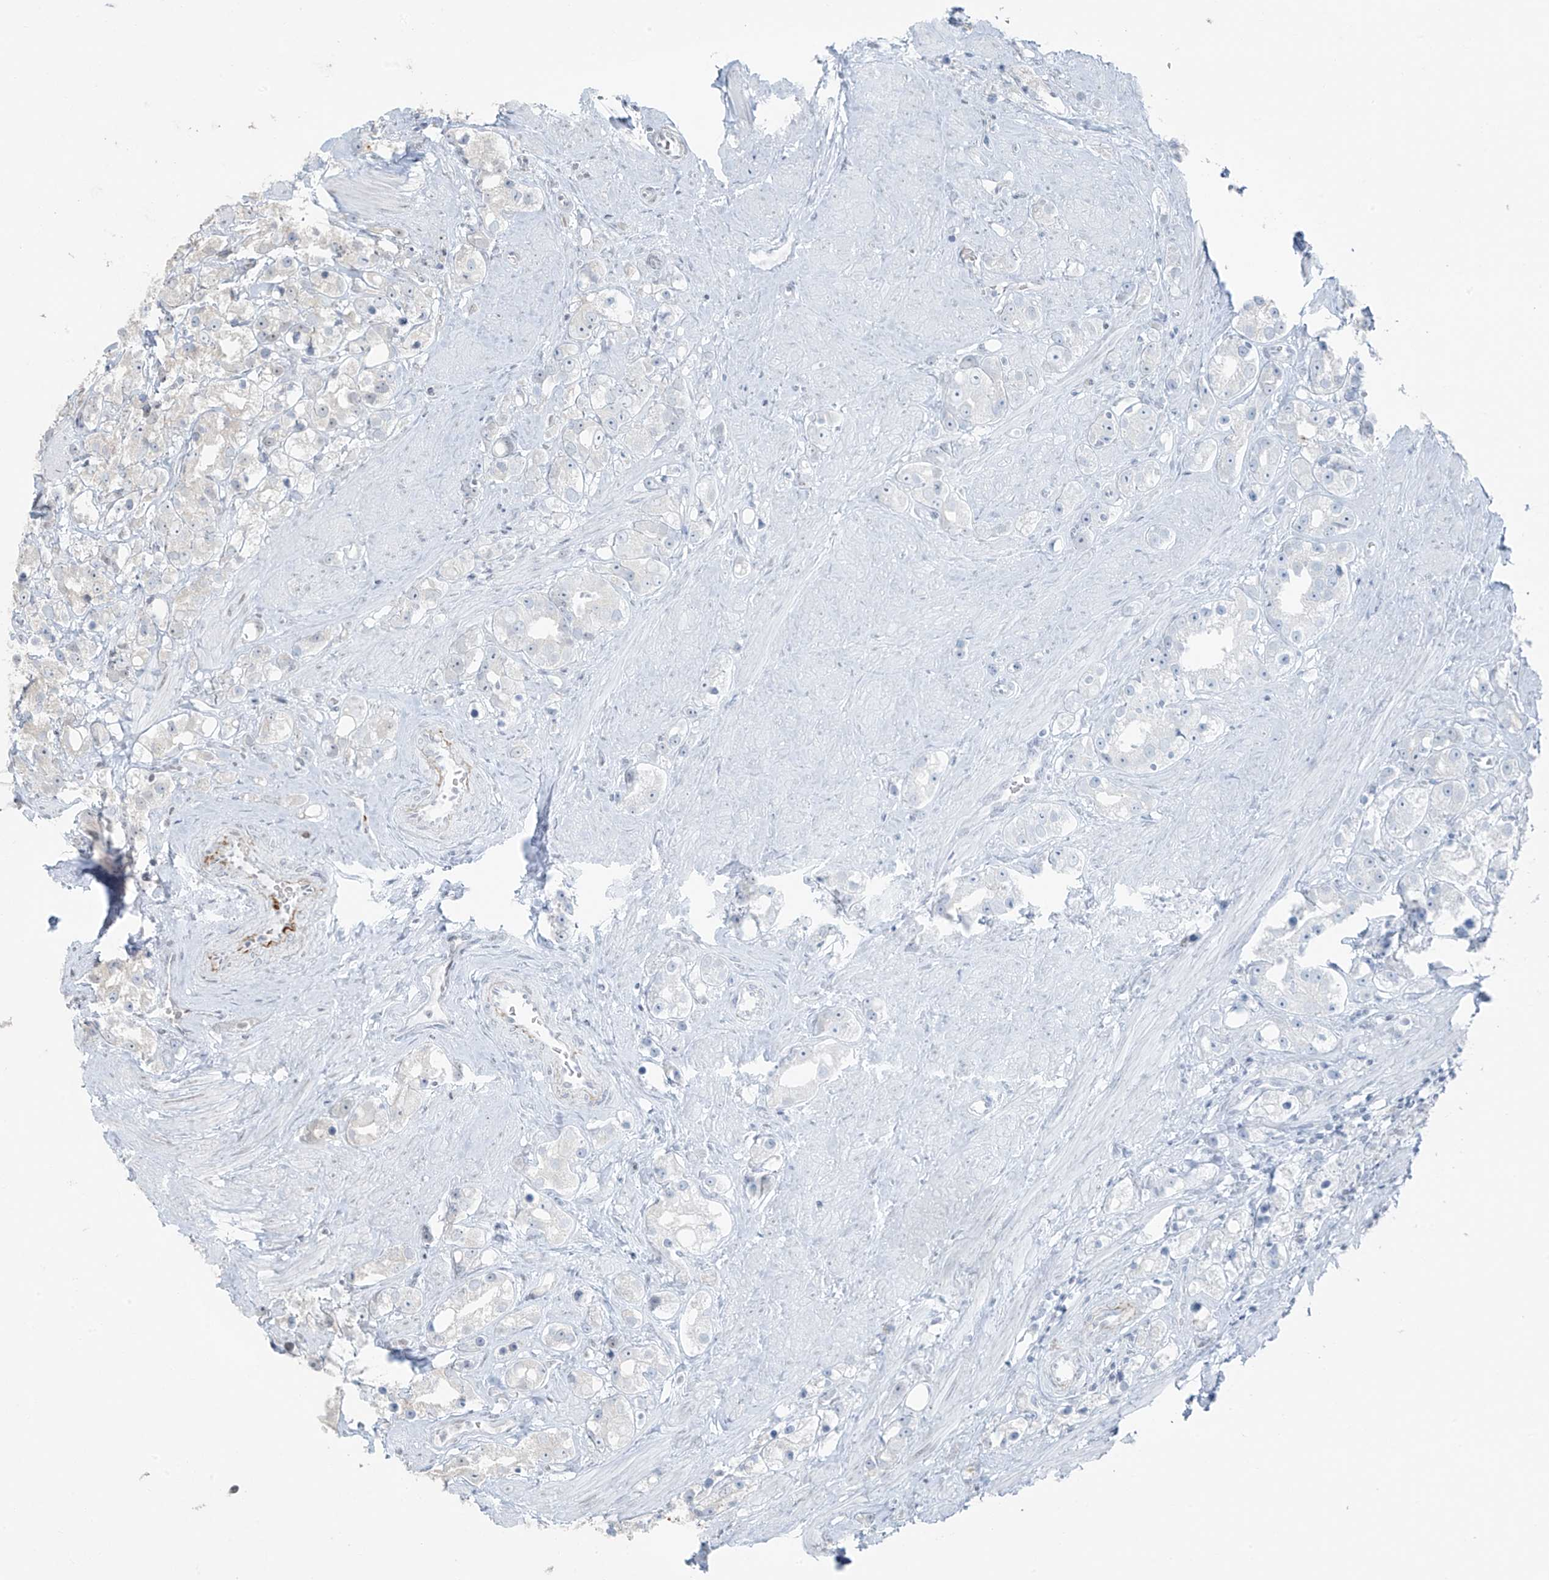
{"staining": {"intensity": "negative", "quantity": "none", "location": "none"}, "tissue": "prostate cancer", "cell_type": "Tumor cells", "image_type": "cancer", "snomed": [{"axis": "morphology", "description": "Adenocarcinoma, NOS"}, {"axis": "topography", "description": "Prostate"}], "caption": "Immunohistochemistry (IHC) micrograph of neoplastic tissue: human adenocarcinoma (prostate) stained with DAB exhibits no significant protein positivity in tumor cells. Brightfield microscopy of immunohistochemistry stained with DAB (3,3'-diaminobenzidine) (brown) and hematoxylin (blue), captured at high magnification.", "gene": "TTC22", "patient": {"sex": "male", "age": 79}}